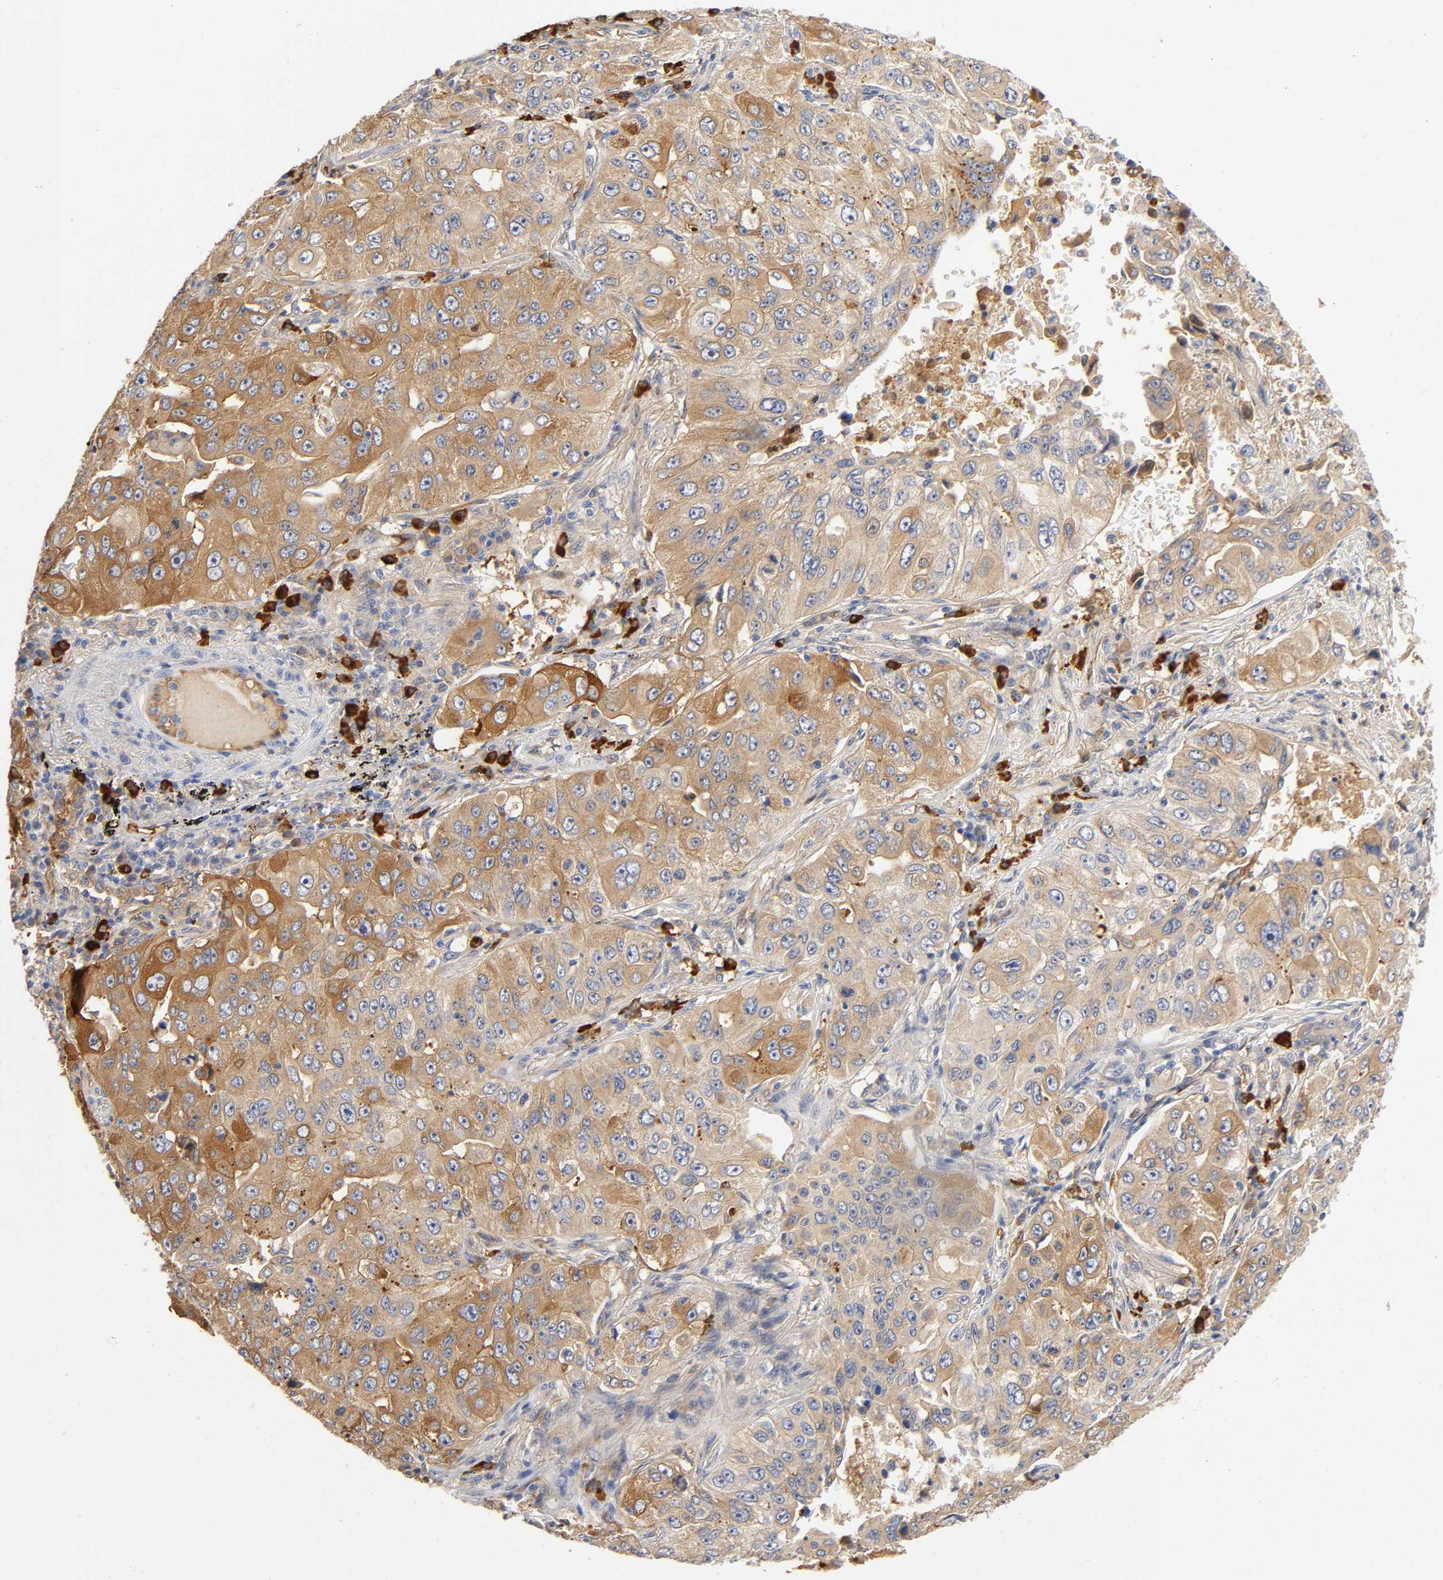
{"staining": {"intensity": "moderate", "quantity": ">75%", "location": "cytoplasmic/membranous"}, "tissue": "lung cancer", "cell_type": "Tumor cells", "image_type": "cancer", "snomed": [{"axis": "morphology", "description": "Adenocarcinoma, NOS"}, {"axis": "topography", "description": "Lung"}], "caption": "This histopathology image shows immunohistochemistry (IHC) staining of human lung cancer (adenocarcinoma), with medium moderate cytoplasmic/membranous staining in approximately >75% of tumor cells.", "gene": "NOVA1", "patient": {"sex": "male", "age": 84}}